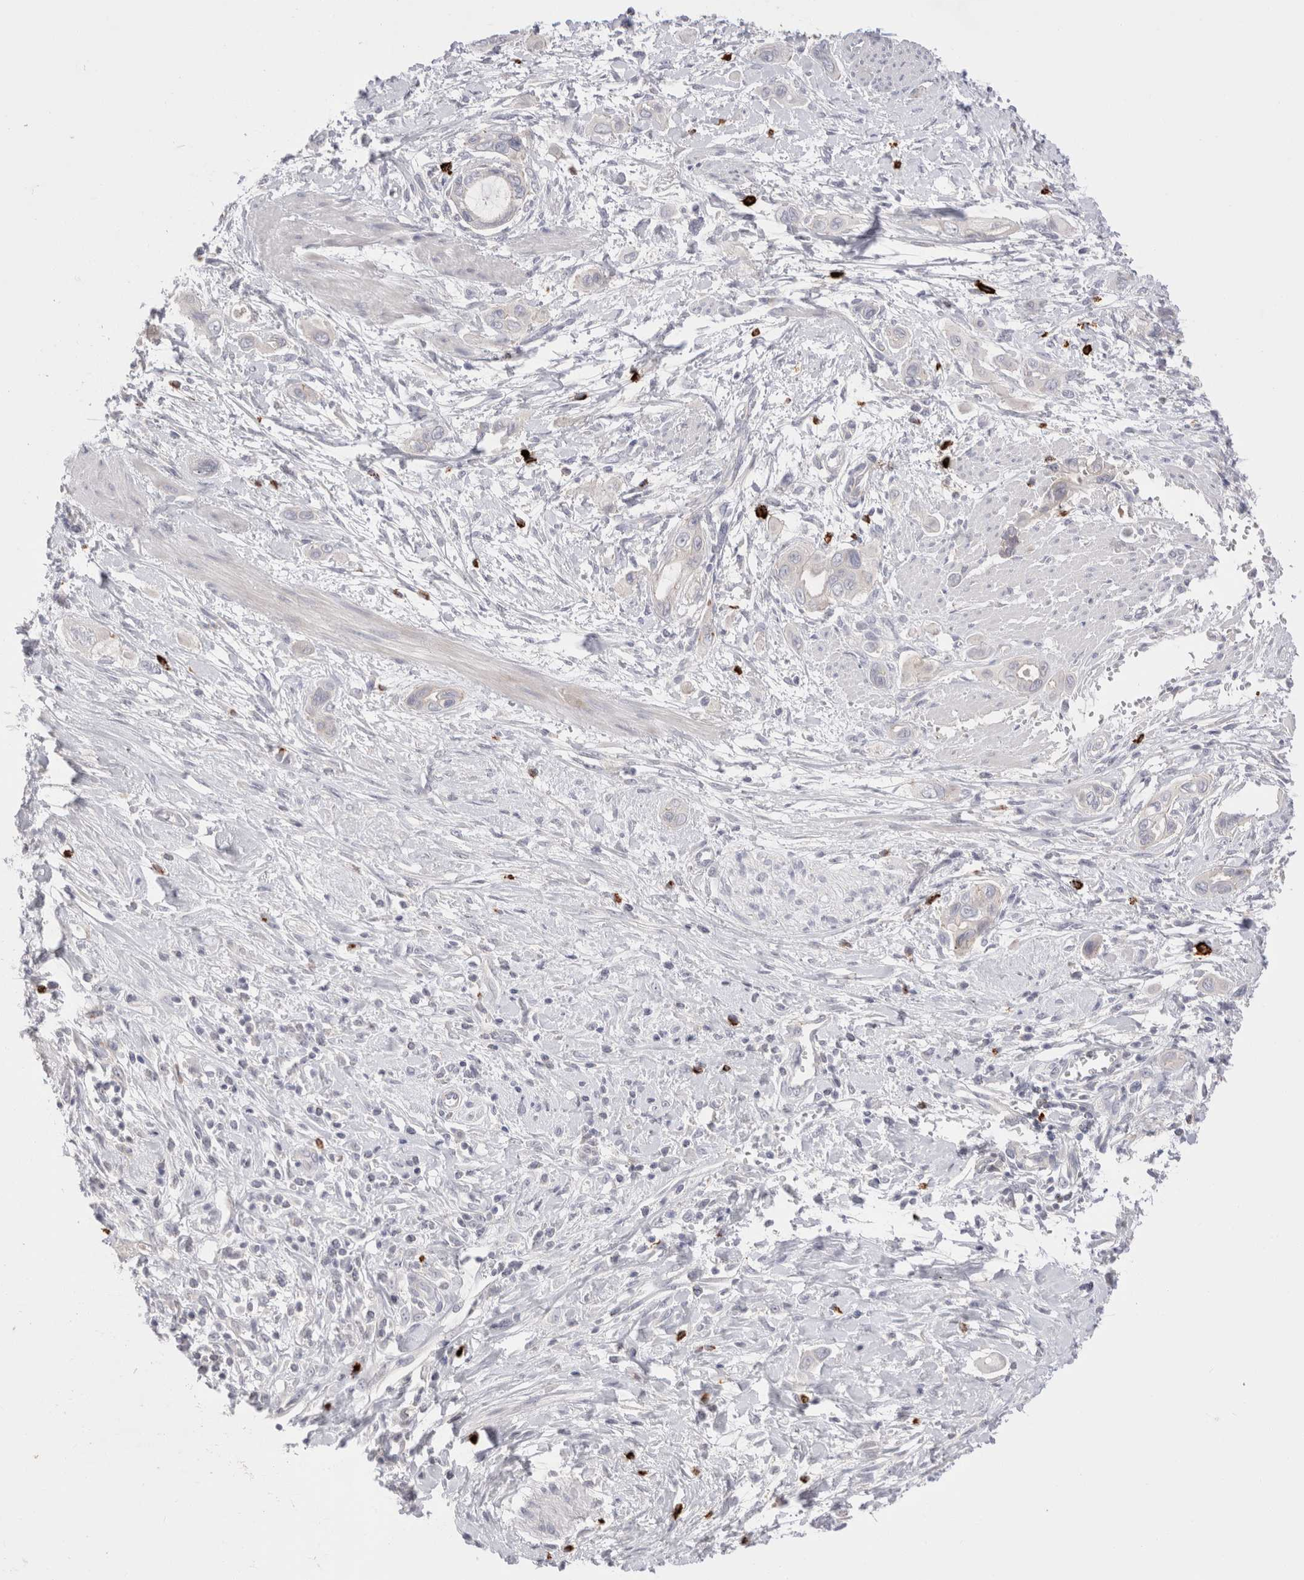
{"staining": {"intensity": "negative", "quantity": "none", "location": "none"}, "tissue": "pancreatic cancer", "cell_type": "Tumor cells", "image_type": "cancer", "snomed": [{"axis": "morphology", "description": "Adenocarcinoma, NOS"}, {"axis": "topography", "description": "Pancreas"}], "caption": "DAB immunohistochemical staining of human pancreatic cancer (adenocarcinoma) demonstrates no significant positivity in tumor cells. (Brightfield microscopy of DAB immunohistochemistry (IHC) at high magnification).", "gene": "SPINK2", "patient": {"sex": "male", "age": 59}}